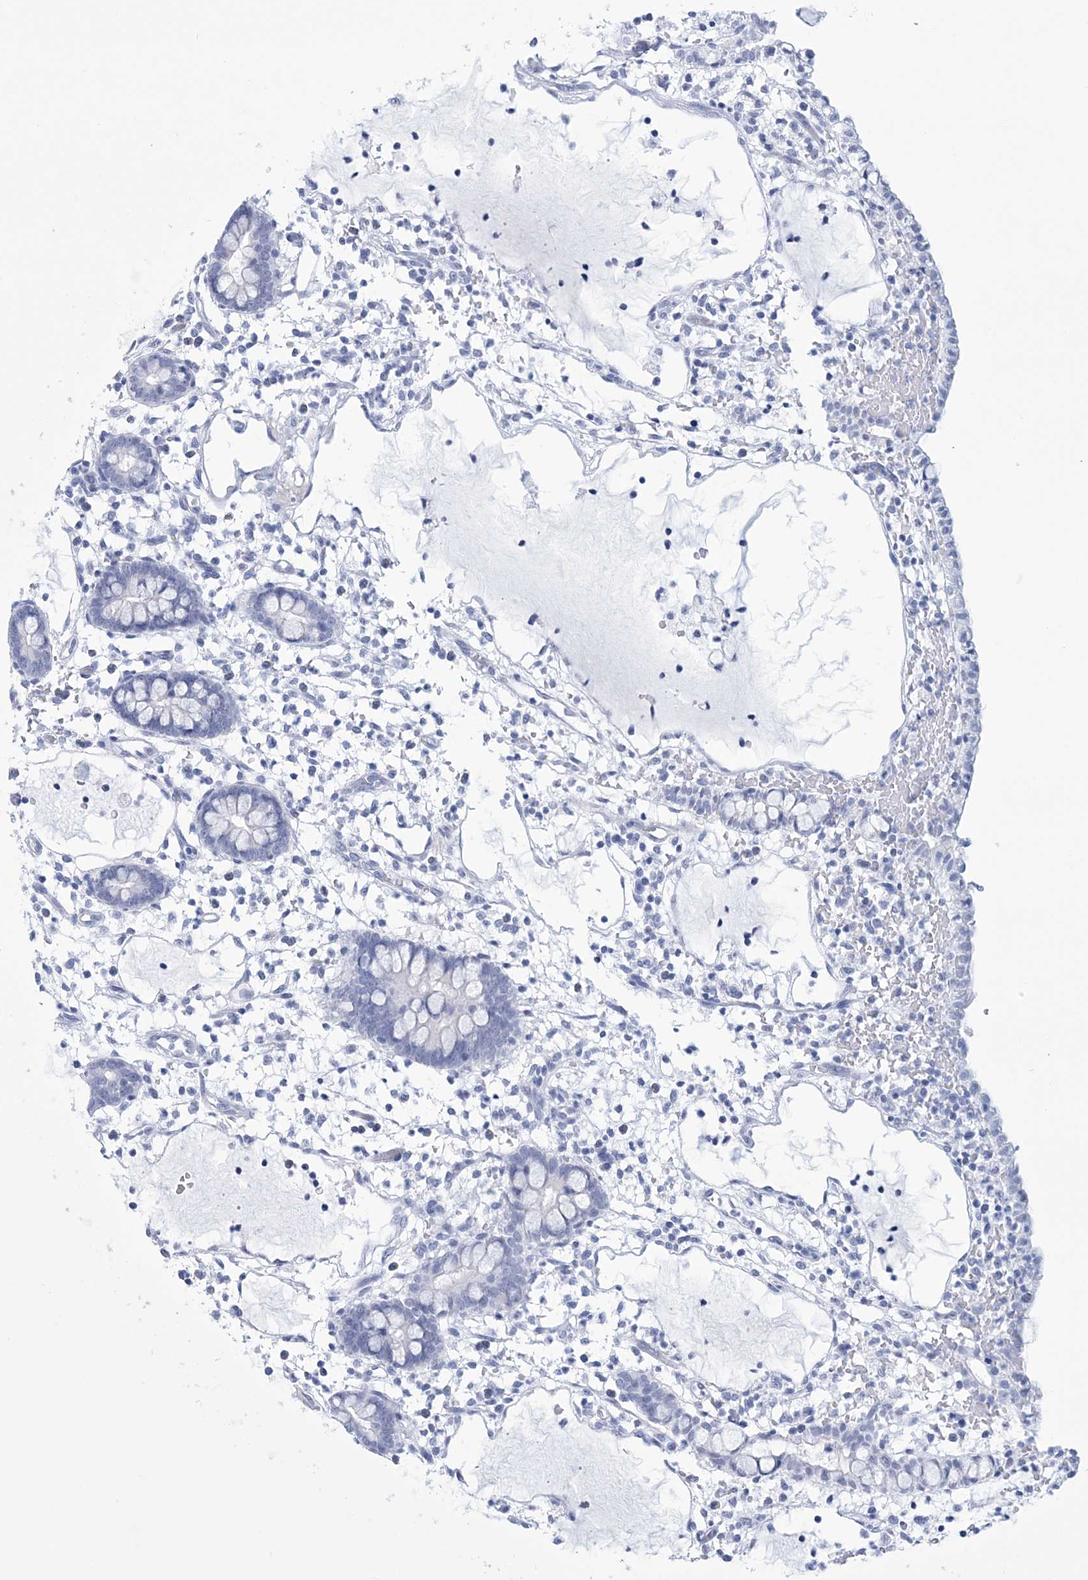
{"staining": {"intensity": "negative", "quantity": "none", "location": "none"}, "tissue": "small intestine", "cell_type": "Glandular cells", "image_type": "normal", "snomed": [{"axis": "morphology", "description": "Normal tissue, NOS"}, {"axis": "morphology", "description": "Developmental malformation"}, {"axis": "topography", "description": "Small intestine"}], "caption": "This micrograph is of normal small intestine stained with IHC to label a protein in brown with the nuclei are counter-stained blue. There is no expression in glandular cells. (DAB (3,3'-diaminobenzidine) immunohistochemistry visualized using brightfield microscopy, high magnification).", "gene": "DPCD", "patient": {"sex": "male"}}